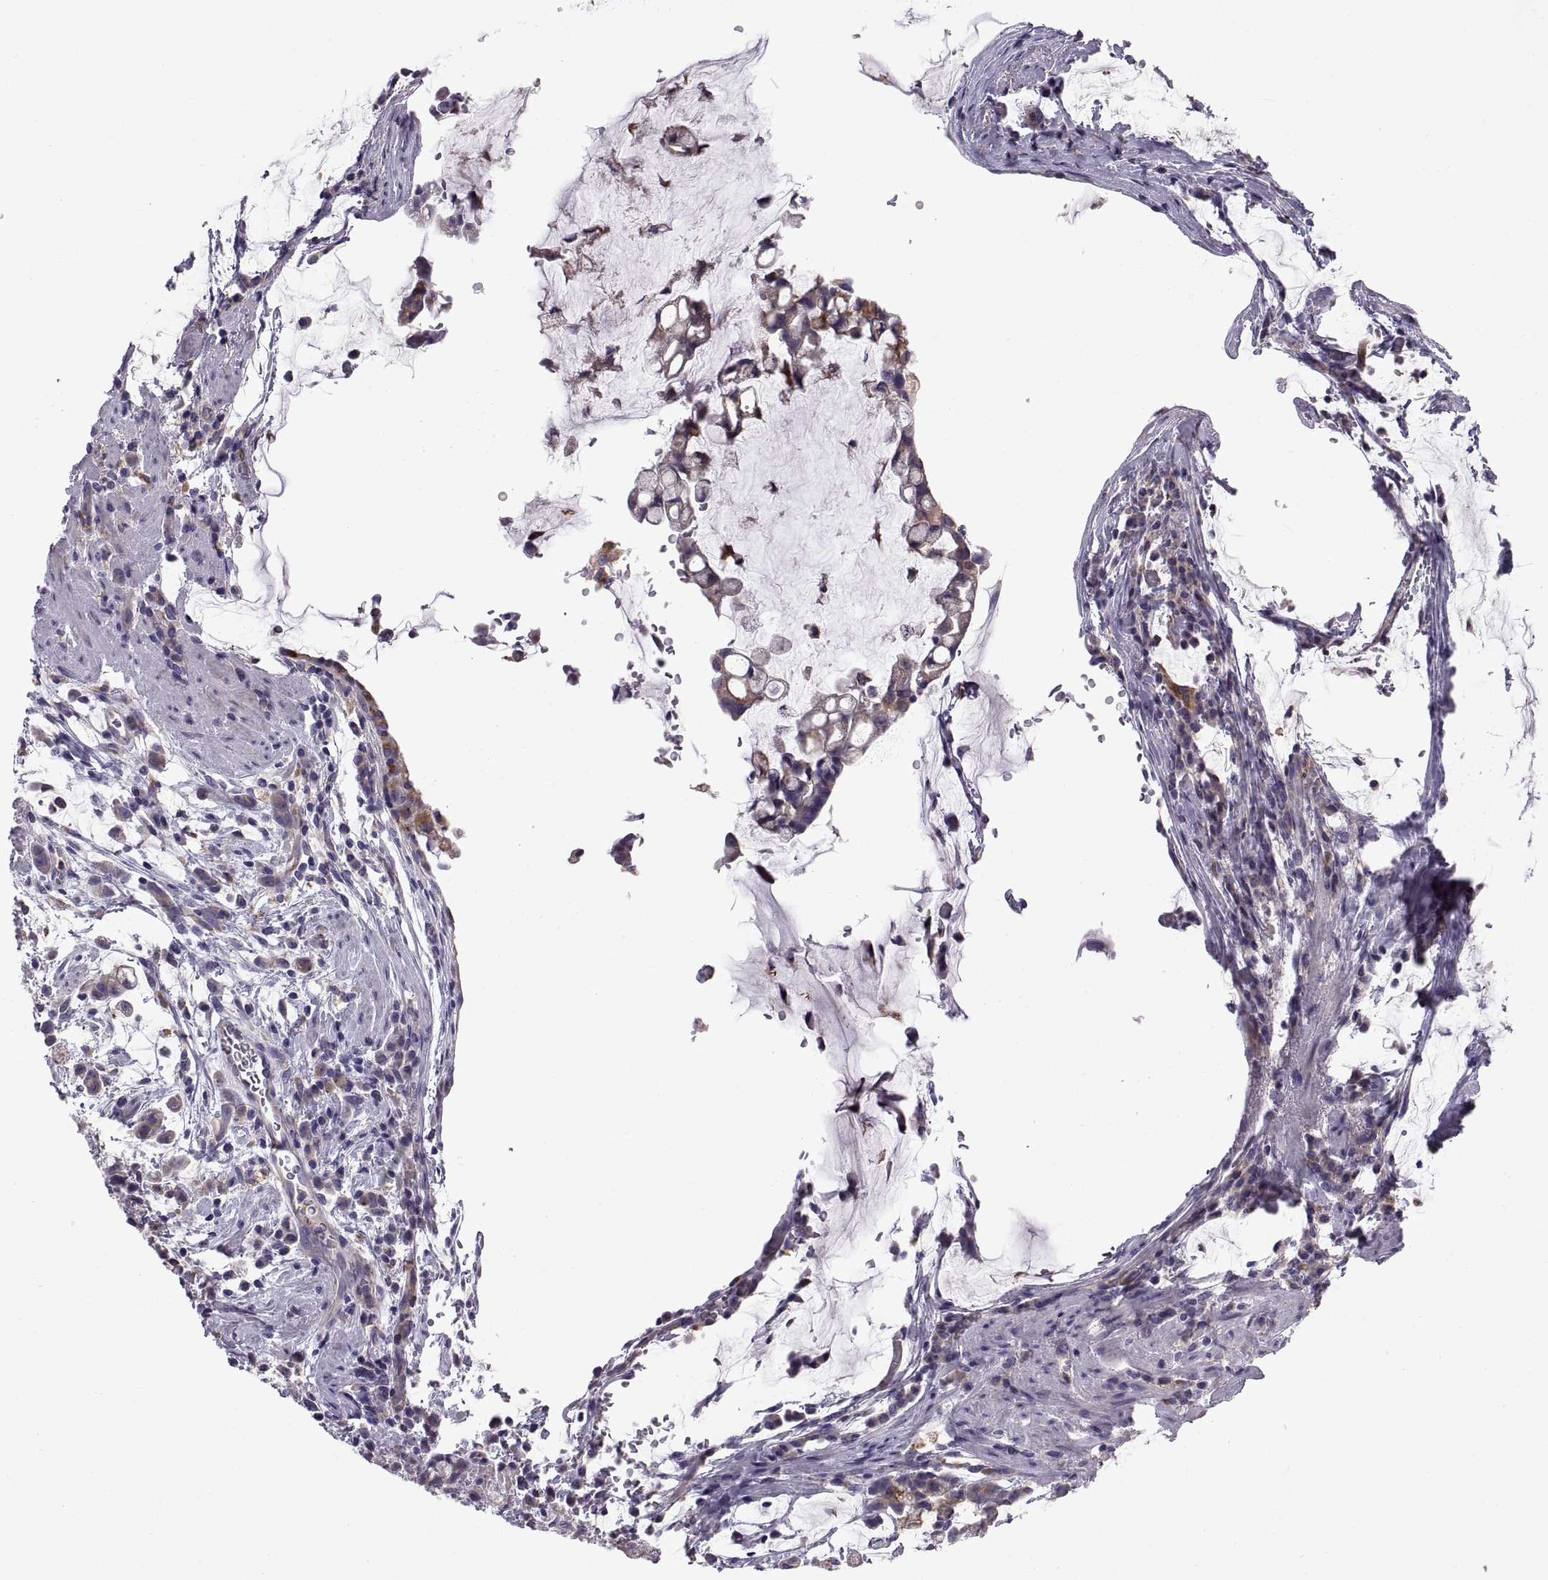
{"staining": {"intensity": "moderate", "quantity": "<25%", "location": "cytoplasmic/membranous"}, "tissue": "stomach cancer", "cell_type": "Tumor cells", "image_type": "cancer", "snomed": [{"axis": "morphology", "description": "Adenocarcinoma, NOS"}, {"axis": "topography", "description": "Stomach"}], "caption": "Approximately <25% of tumor cells in stomach adenocarcinoma exhibit moderate cytoplasmic/membranous protein positivity as visualized by brown immunohistochemical staining.", "gene": "ARSL", "patient": {"sex": "female", "age": 60}}